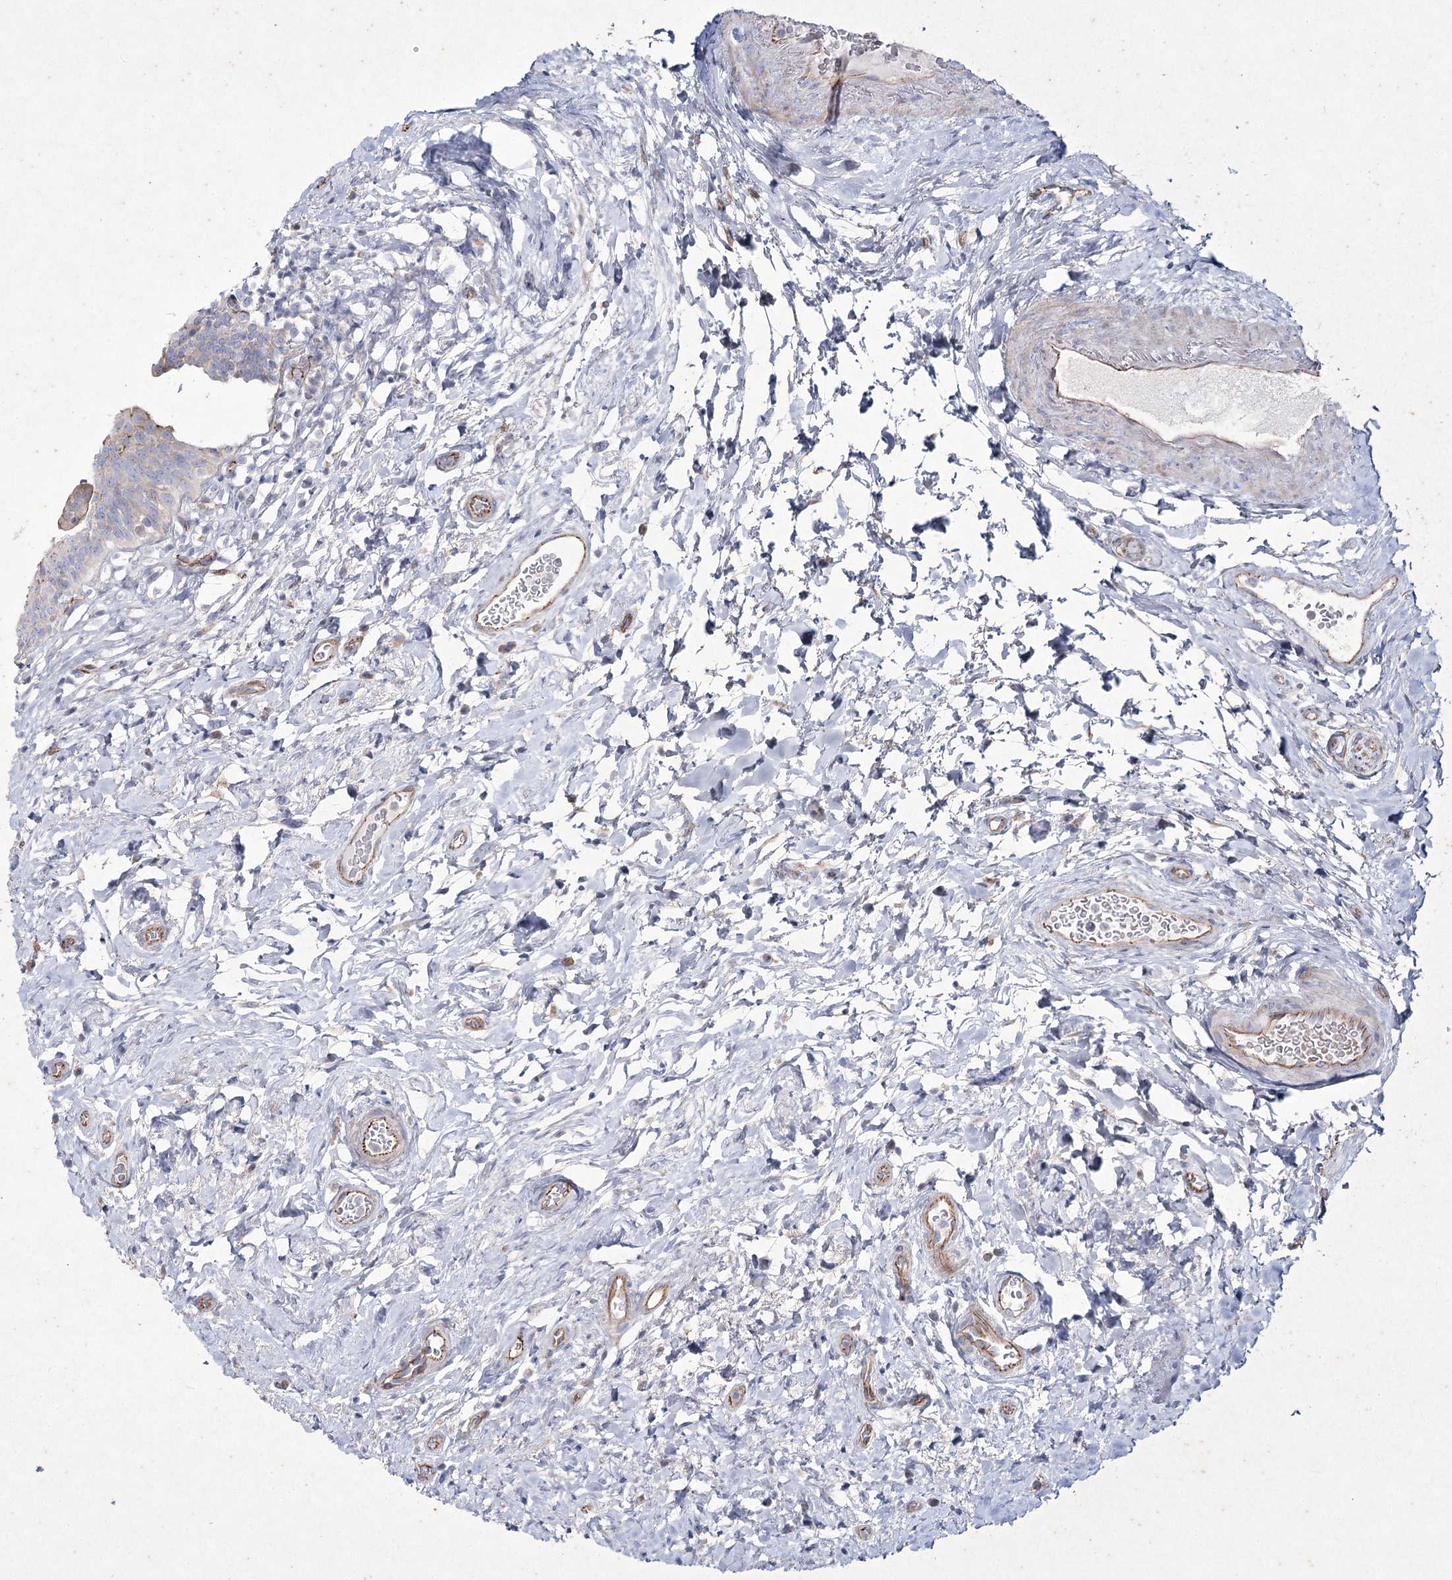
{"staining": {"intensity": "negative", "quantity": "none", "location": "none"}, "tissue": "urinary bladder", "cell_type": "Urothelial cells", "image_type": "normal", "snomed": [{"axis": "morphology", "description": "Normal tissue, NOS"}, {"axis": "topography", "description": "Urinary bladder"}], "caption": "This is an immunohistochemistry (IHC) image of unremarkable human urinary bladder. There is no positivity in urothelial cells.", "gene": "LDLRAD3", "patient": {"sex": "male", "age": 83}}